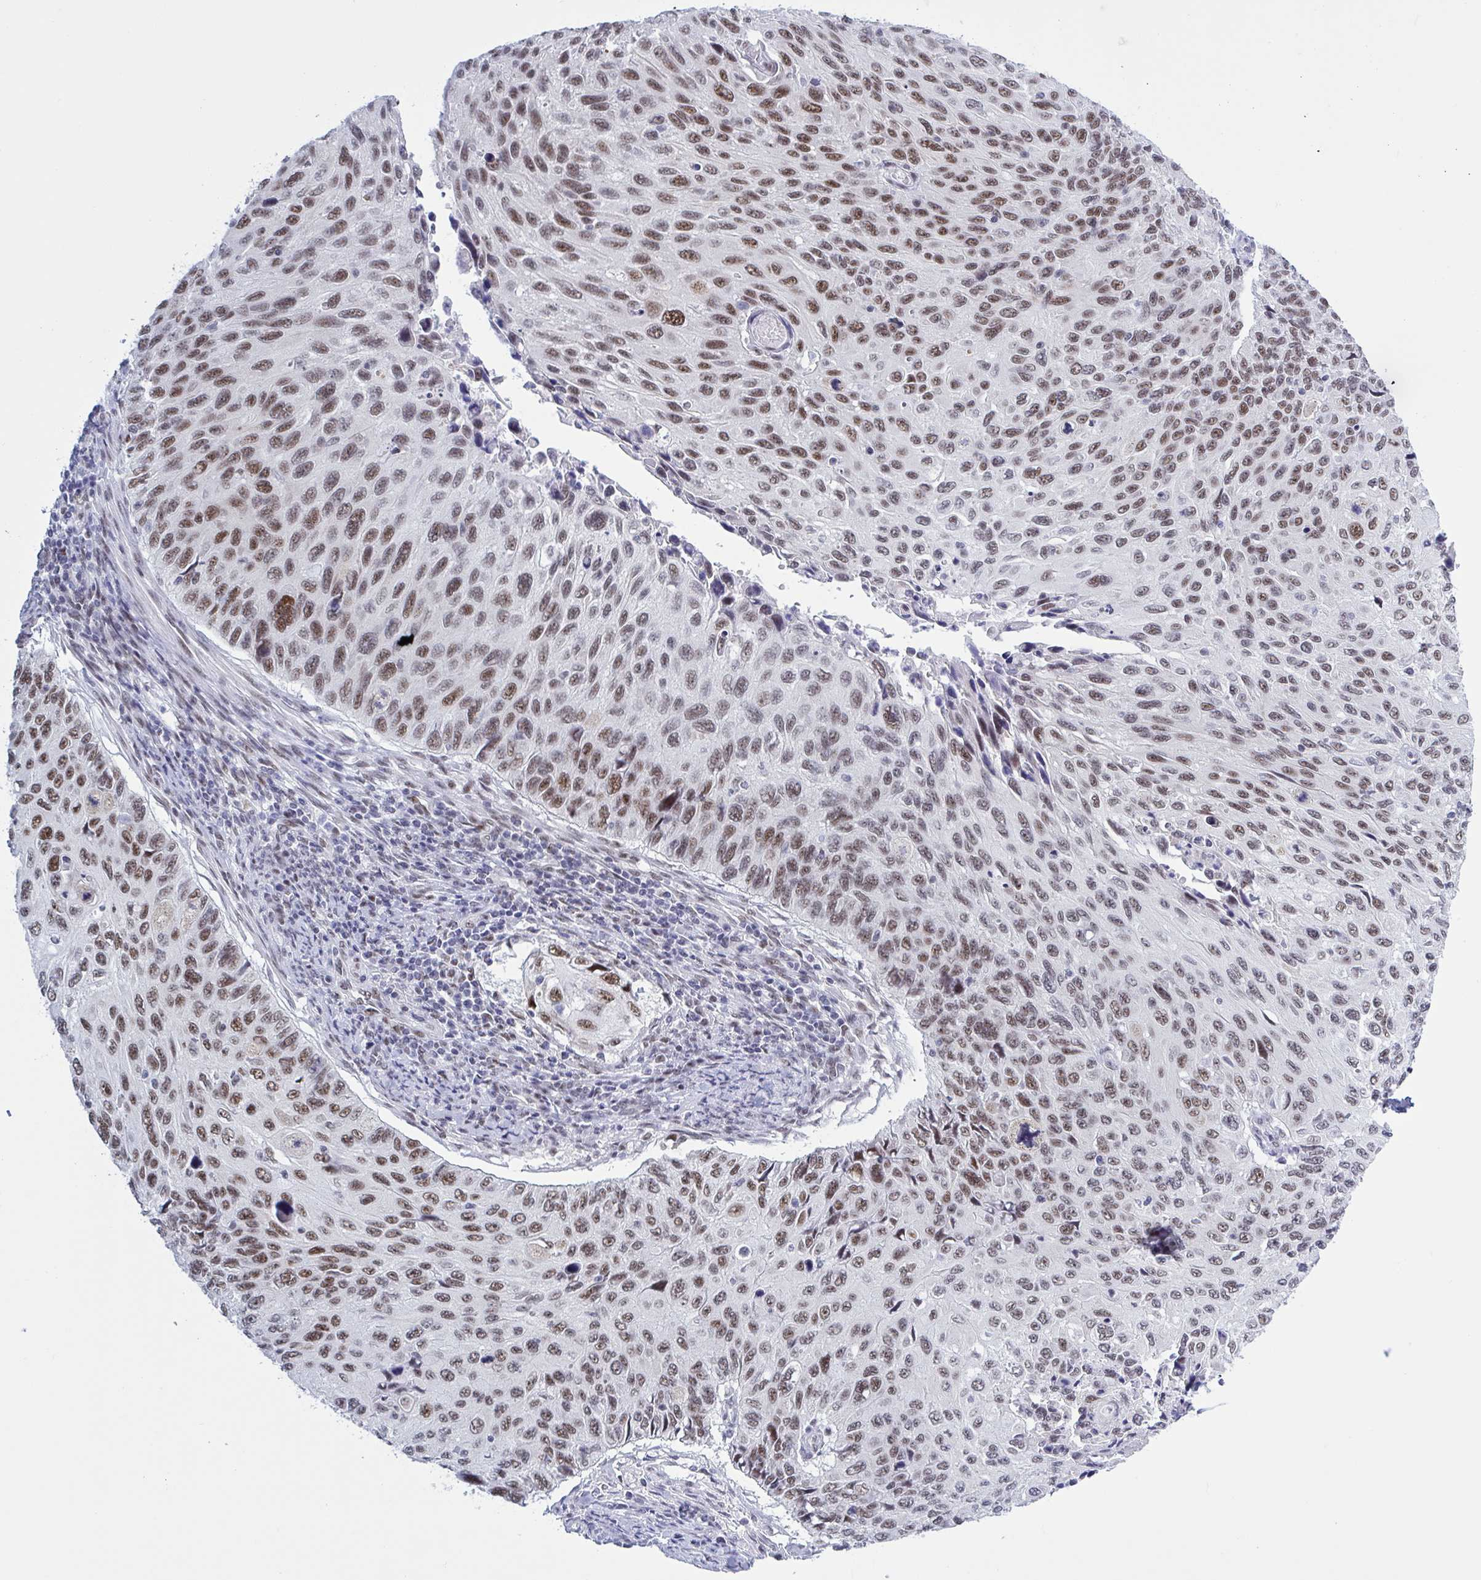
{"staining": {"intensity": "moderate", "quantity": ">75%", "location": "nuclear"}, "tissue": "cervical cancer", "cell_type": "Tumor cells", "image_type": "cancer", "snomed": [{"axis": "morphology", "description": "Squamous cell carcinoma, NOS"}, {"axis": "topography", "description": "Cervix"}], "caption": "Protein expression by immunohistochemistry (IHC) shows moderate nuclear positivity in about >75% of tumor cells in cervical squamous cell carcinoma.", "gene": "PPP1R10", "patient": {"sex": "female", "age": 70}}